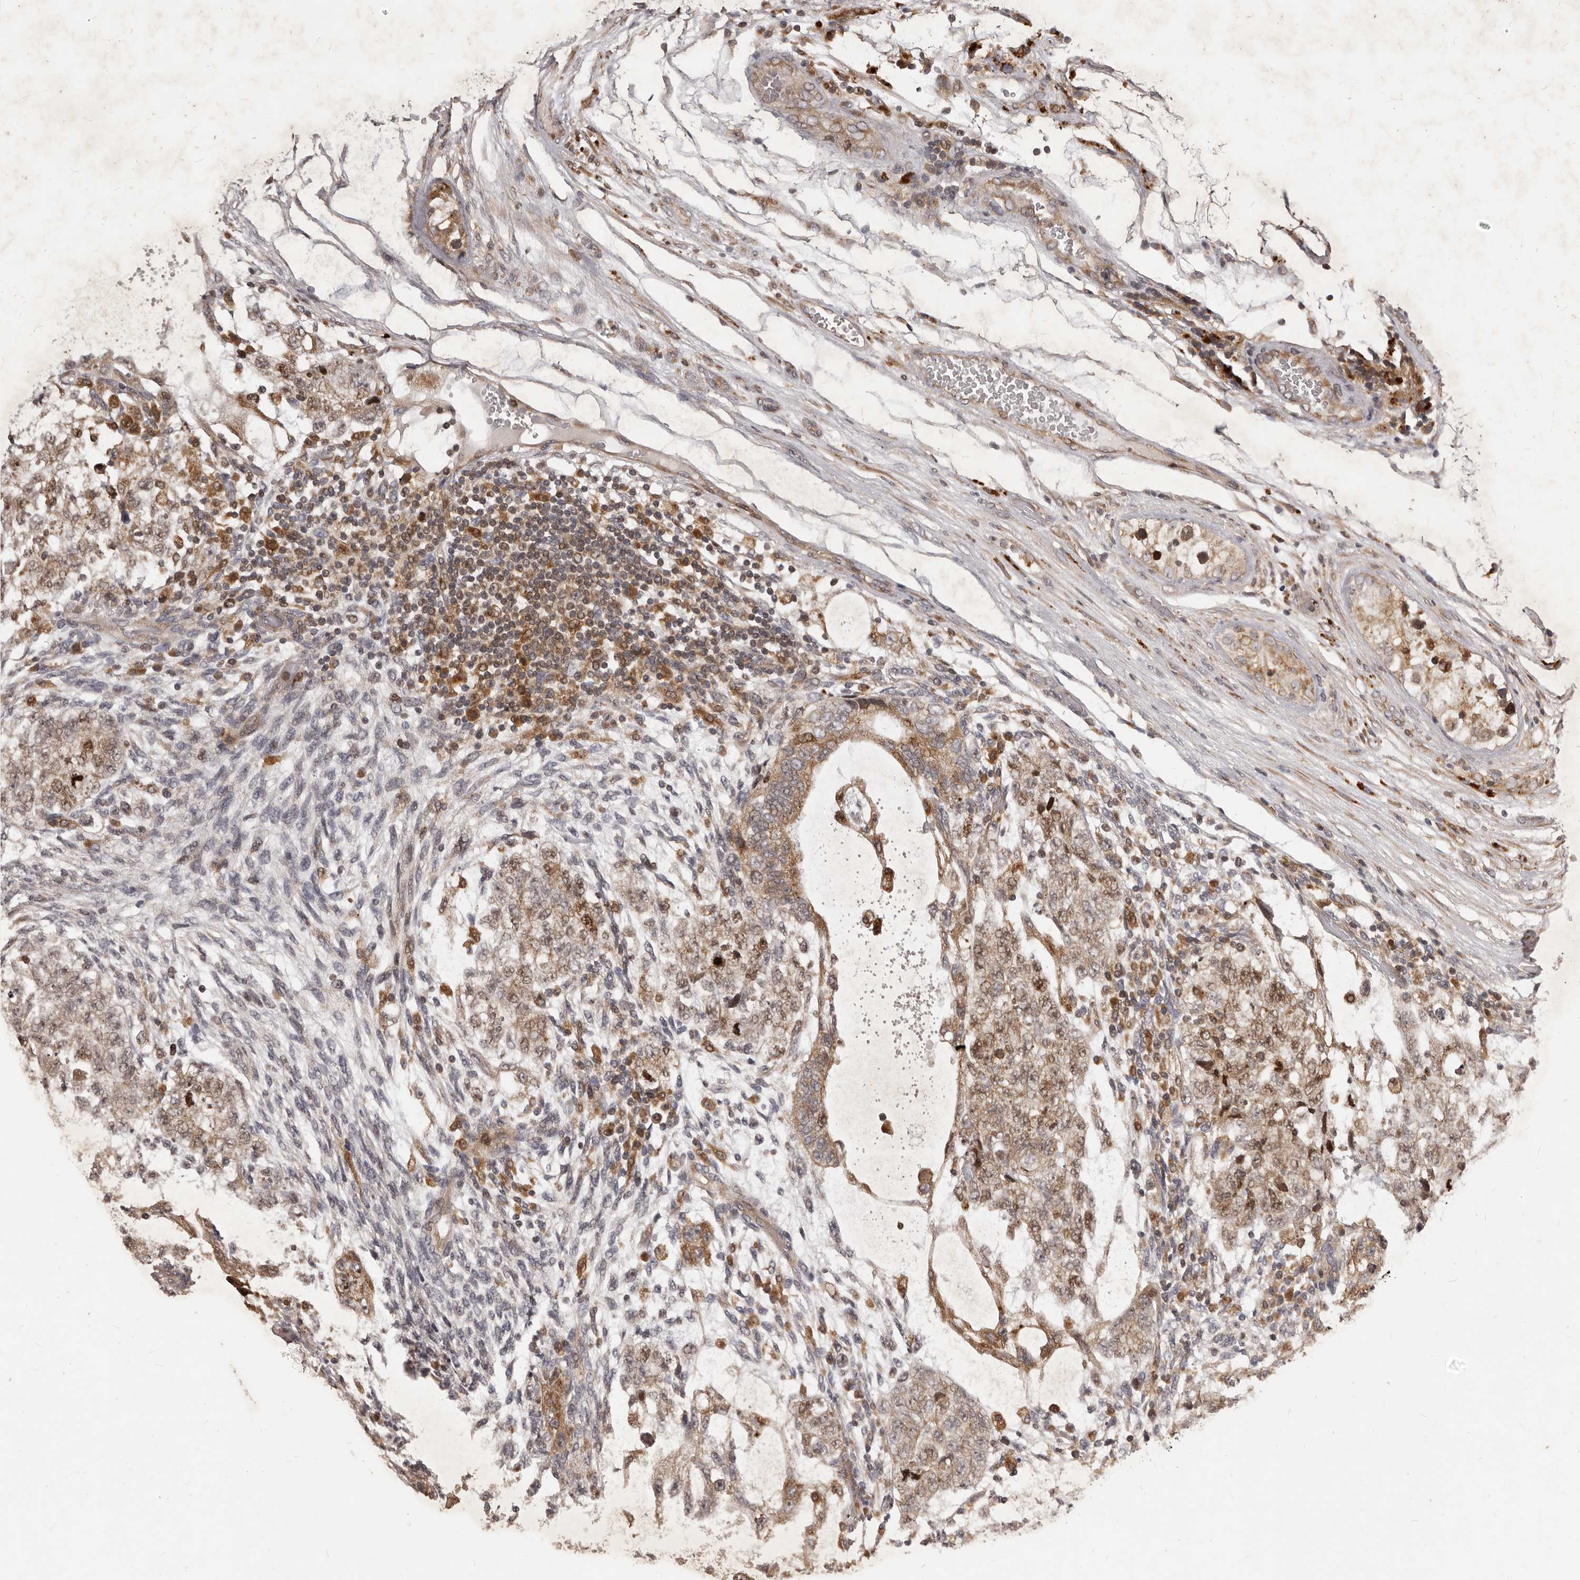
{"staining": {"intensity": "moderate", "quantity": ">75%", "location": "cytoplasmic/membranous,nuclear"}, "tissue": "testis cancer", "cell_type": "Tumor cells", "image_type": "cancer", "snomed": [{"axis": "morphology", "description": "Normal tissue, NOS"}, {"axis": "morphology", "description": "Carcinoma, Embryonal, NOS"}, {"axis": "topography", "description": "Testis"}], "caption": "Protein expression analysis of testis embryonal carcinoma displays moderate cytoplasmic/membranous and nuclear staining in approximately >75% of tumor cells.", "gene": "RNF187", "patient": {"sex": "male", "age": 36}}